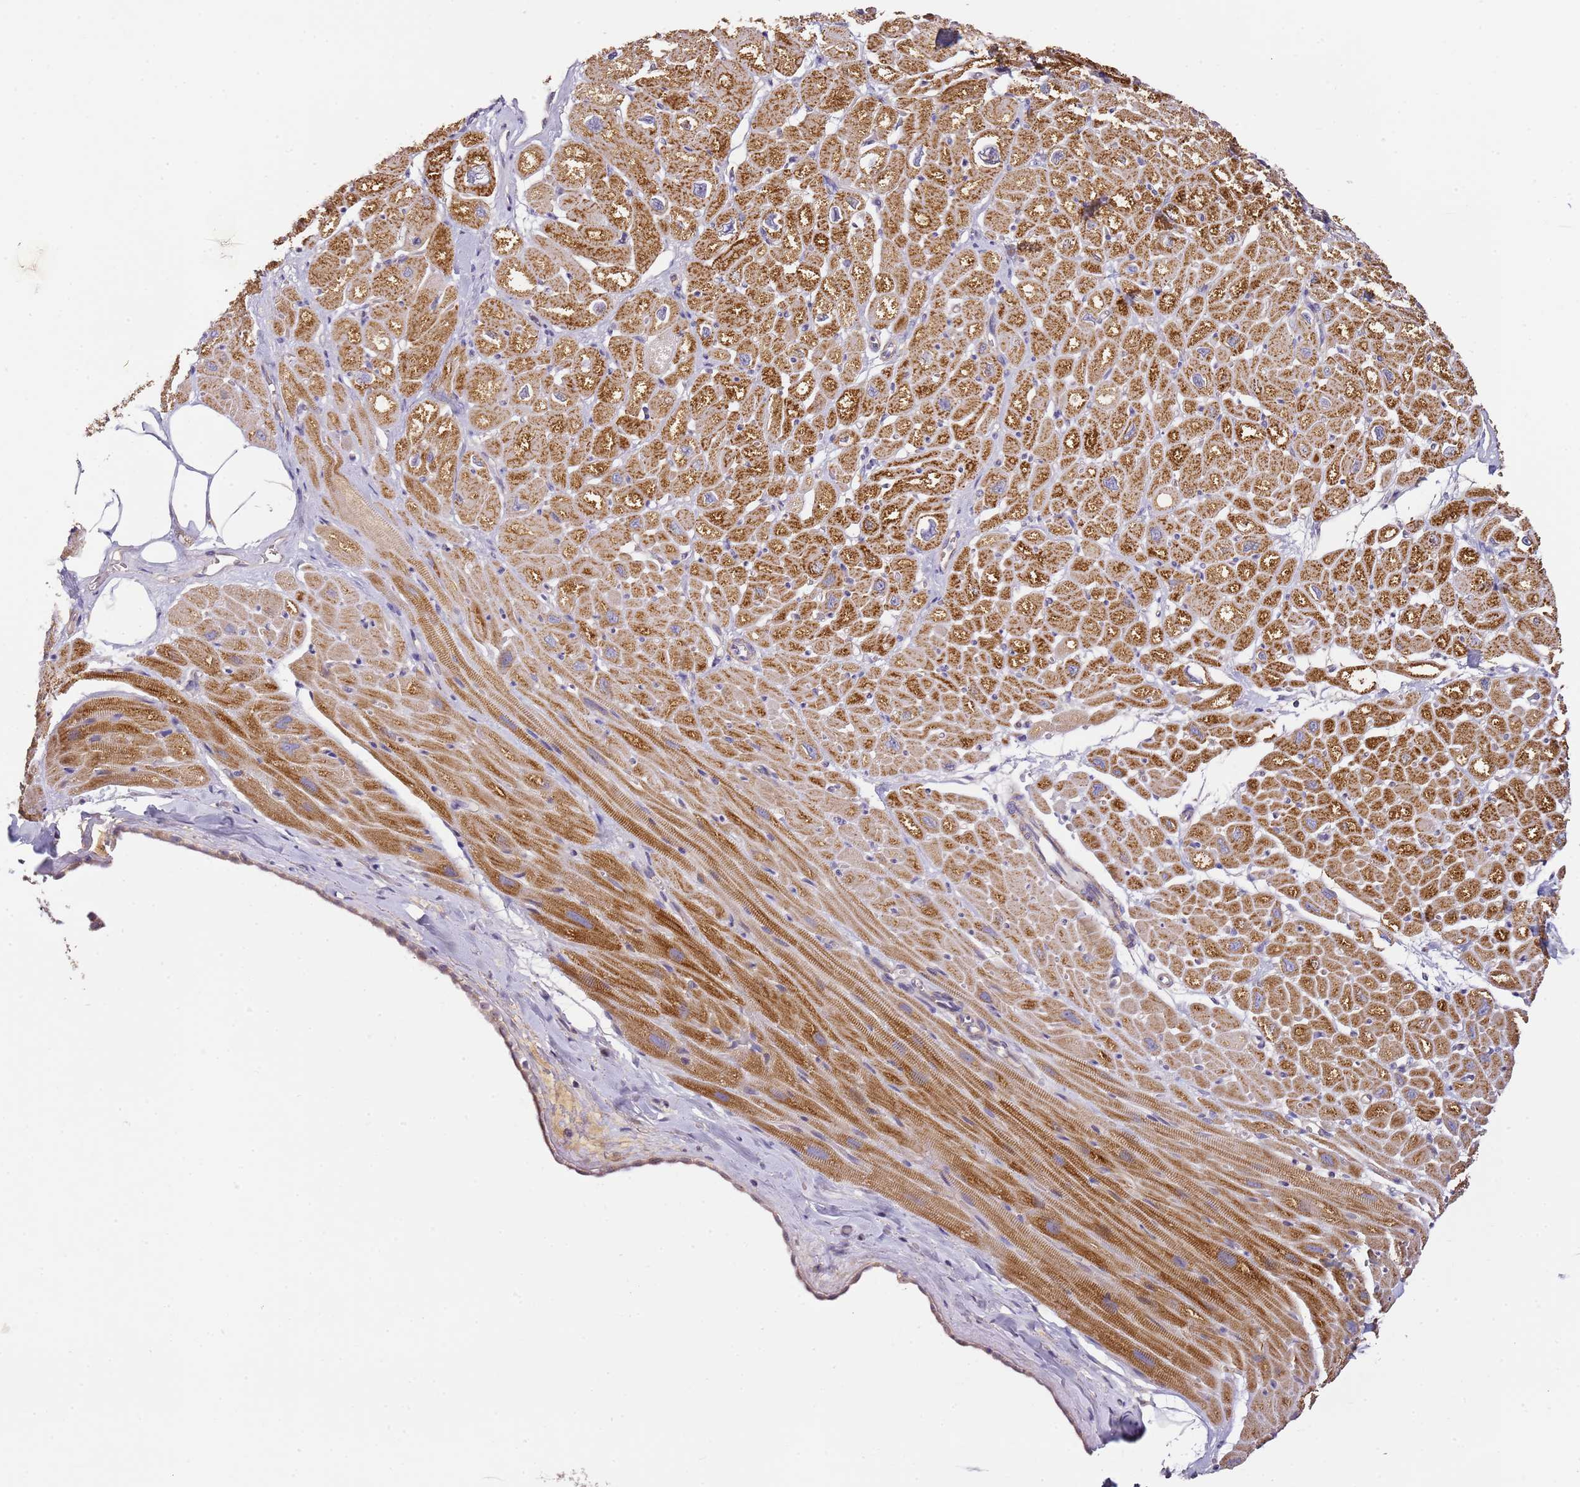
{"staining": {"intensity": "moderate", "quantity": ">75%", "location": "cytoplasmic/membranous"}, "tissue": "heart muscle", "cell_type": "Cardiomyocytes", "image_type": "normal", "snomed": [{"axis": "morphology", "description": "Normal tissue, NOS"}, {"axis": "topography", "description": "Heart"}], "caption": "Normal heart muscle reveals moderate cytoplasmic/membranous staining in about >75% of cardiomyocytes, visualized by immunohistochemistry.", "gene": "OR2B11", "patient": {"sex": "male", "age": 50}}